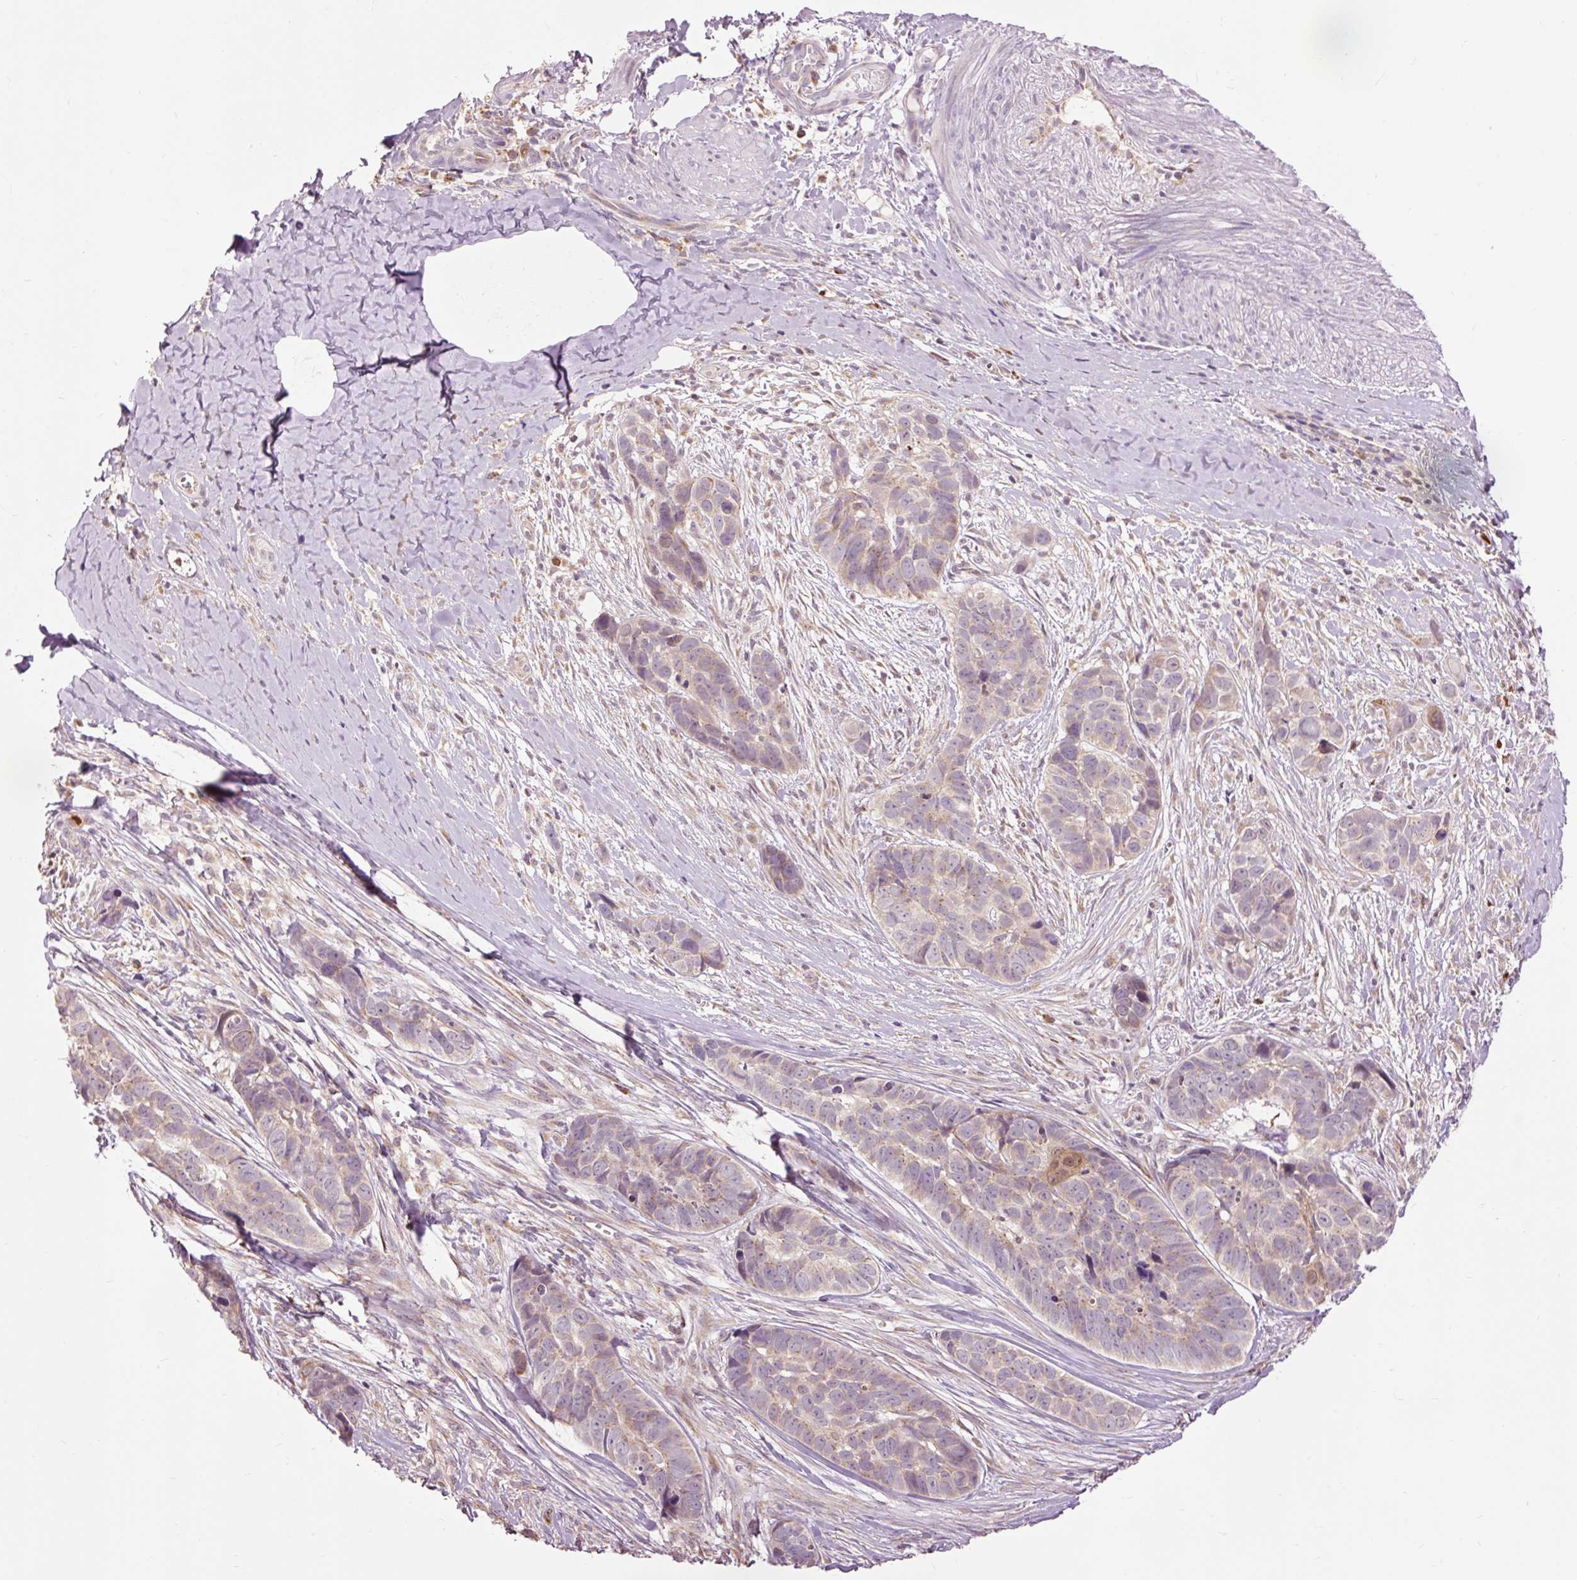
{"staining": {"intensity": "weak", "quantity": "25%-75%", "location": "cytoplasmic/membranous"}, "tissue": "skin cancer", "cell_type": "Tumor cells", "image_type": "cancer", "snomed": [{"axis": "morphology", "description": "Basal cell carcinoma"}, {"axis": "topography", "description": "Skin"}], "caption": "Protein expression analysis of human skin cancer reveals weak cytoplasmic/membranous expression in approximately 25%-75% of tumor cells. (Brightfield microscopy of DAB IHC at high magnification).", "gene": "PRDX5", "patient": {"sex": "female", "age": 82}}